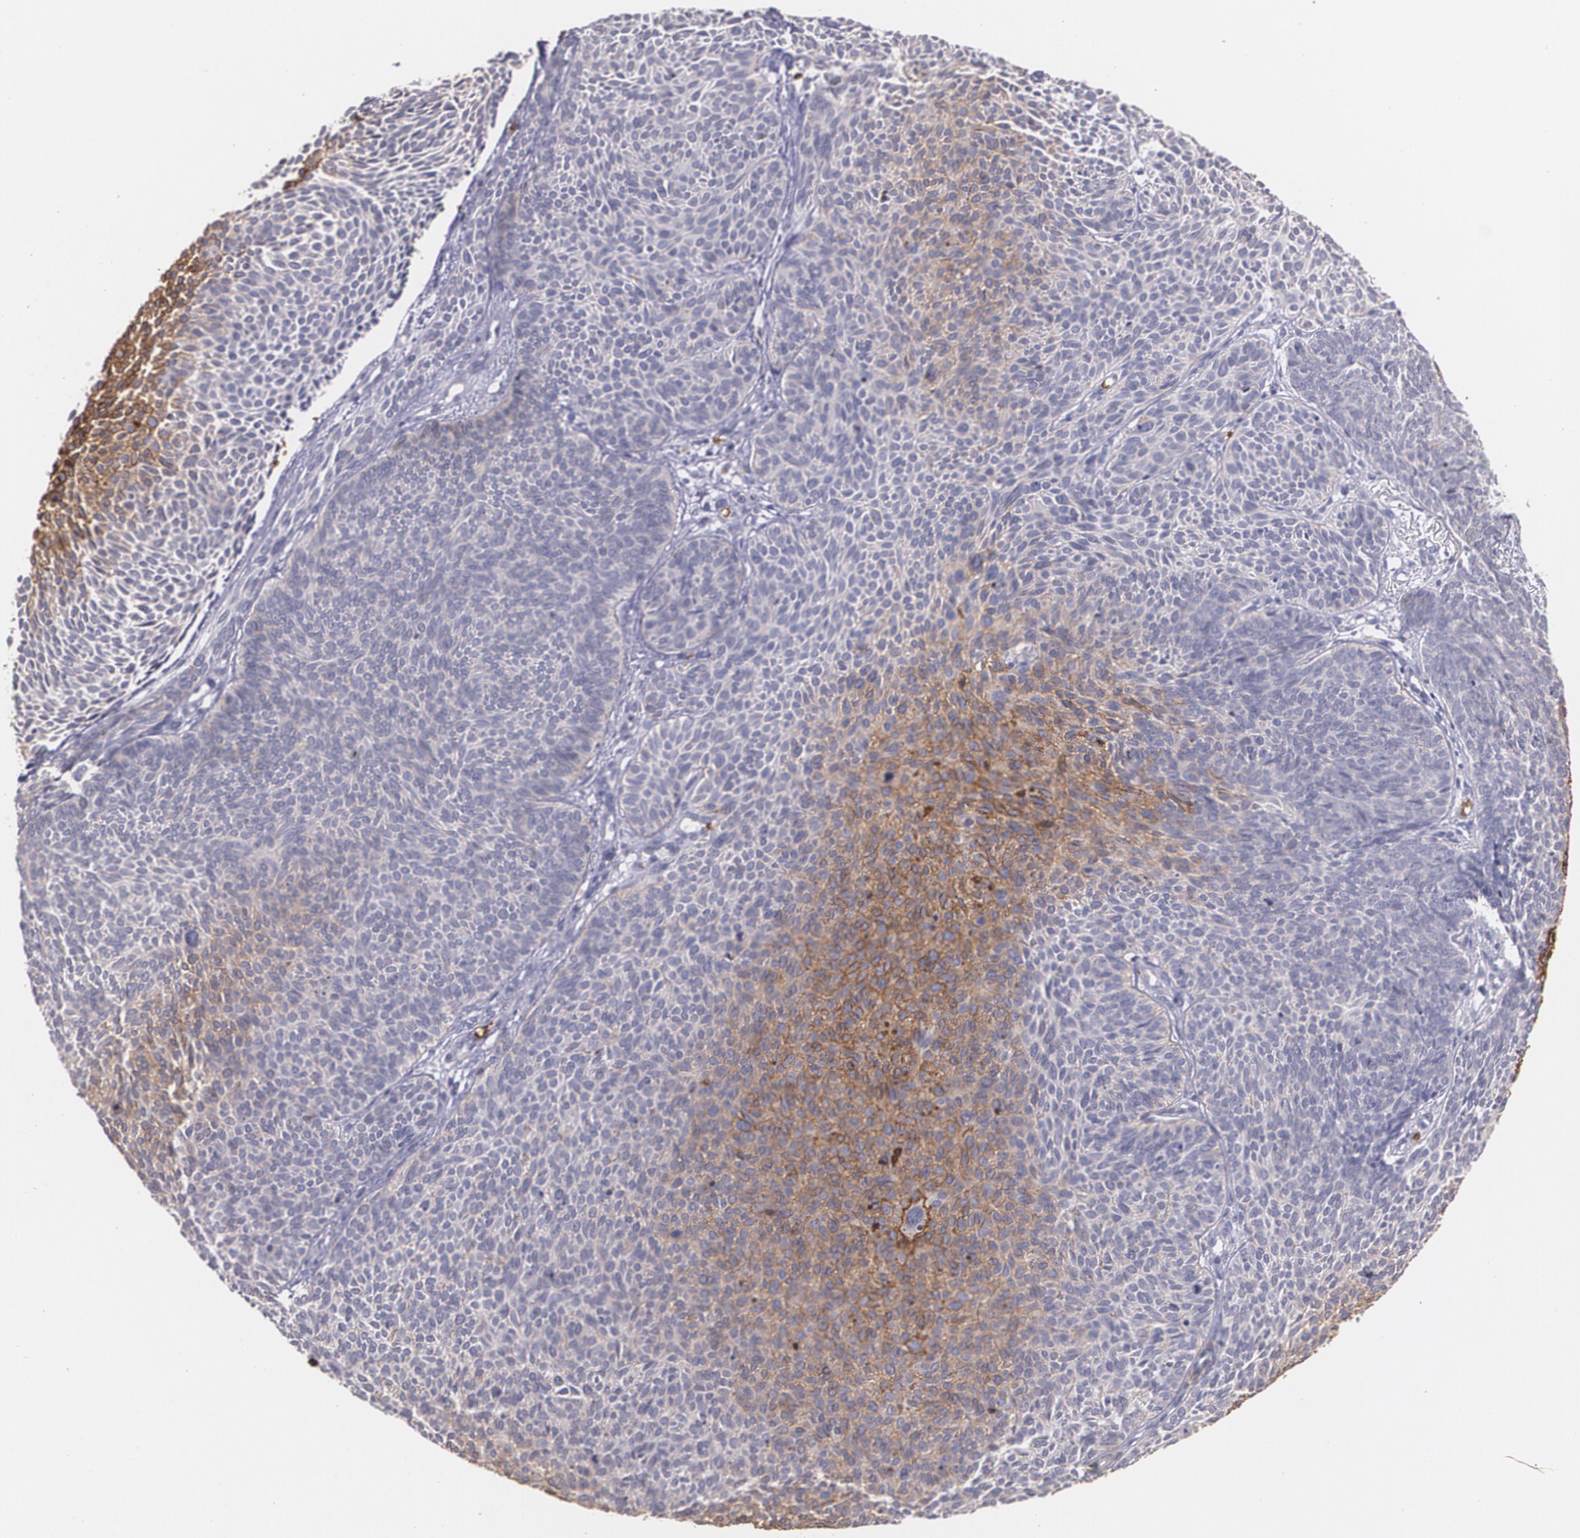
{"staining": {"intensity": "strong", "quantity": "<25%", "location": "cytoplasmic/membranous"}, "tissue": "skin cancer", "cell_type": "Tumor cells", "image_type": "cancer", "snomed": [{"axis": "morphology", "description": "Basal cell carcinoma"}, {"axis": "topography", "description": "Skin"}], "caption": "The histopathology image demonstrates a brown stain indicating the presence of a protein in the cytoplasmic/membranous of tumor cells in skin cancer (basal cell carcinoma). The staining was performed using DAB, with brown indicating positive protein expression. Nuclei are stained blue with hematoxylin.", "gene": "SLC2A1", "patient": {"sex": "male", "age": 84}}